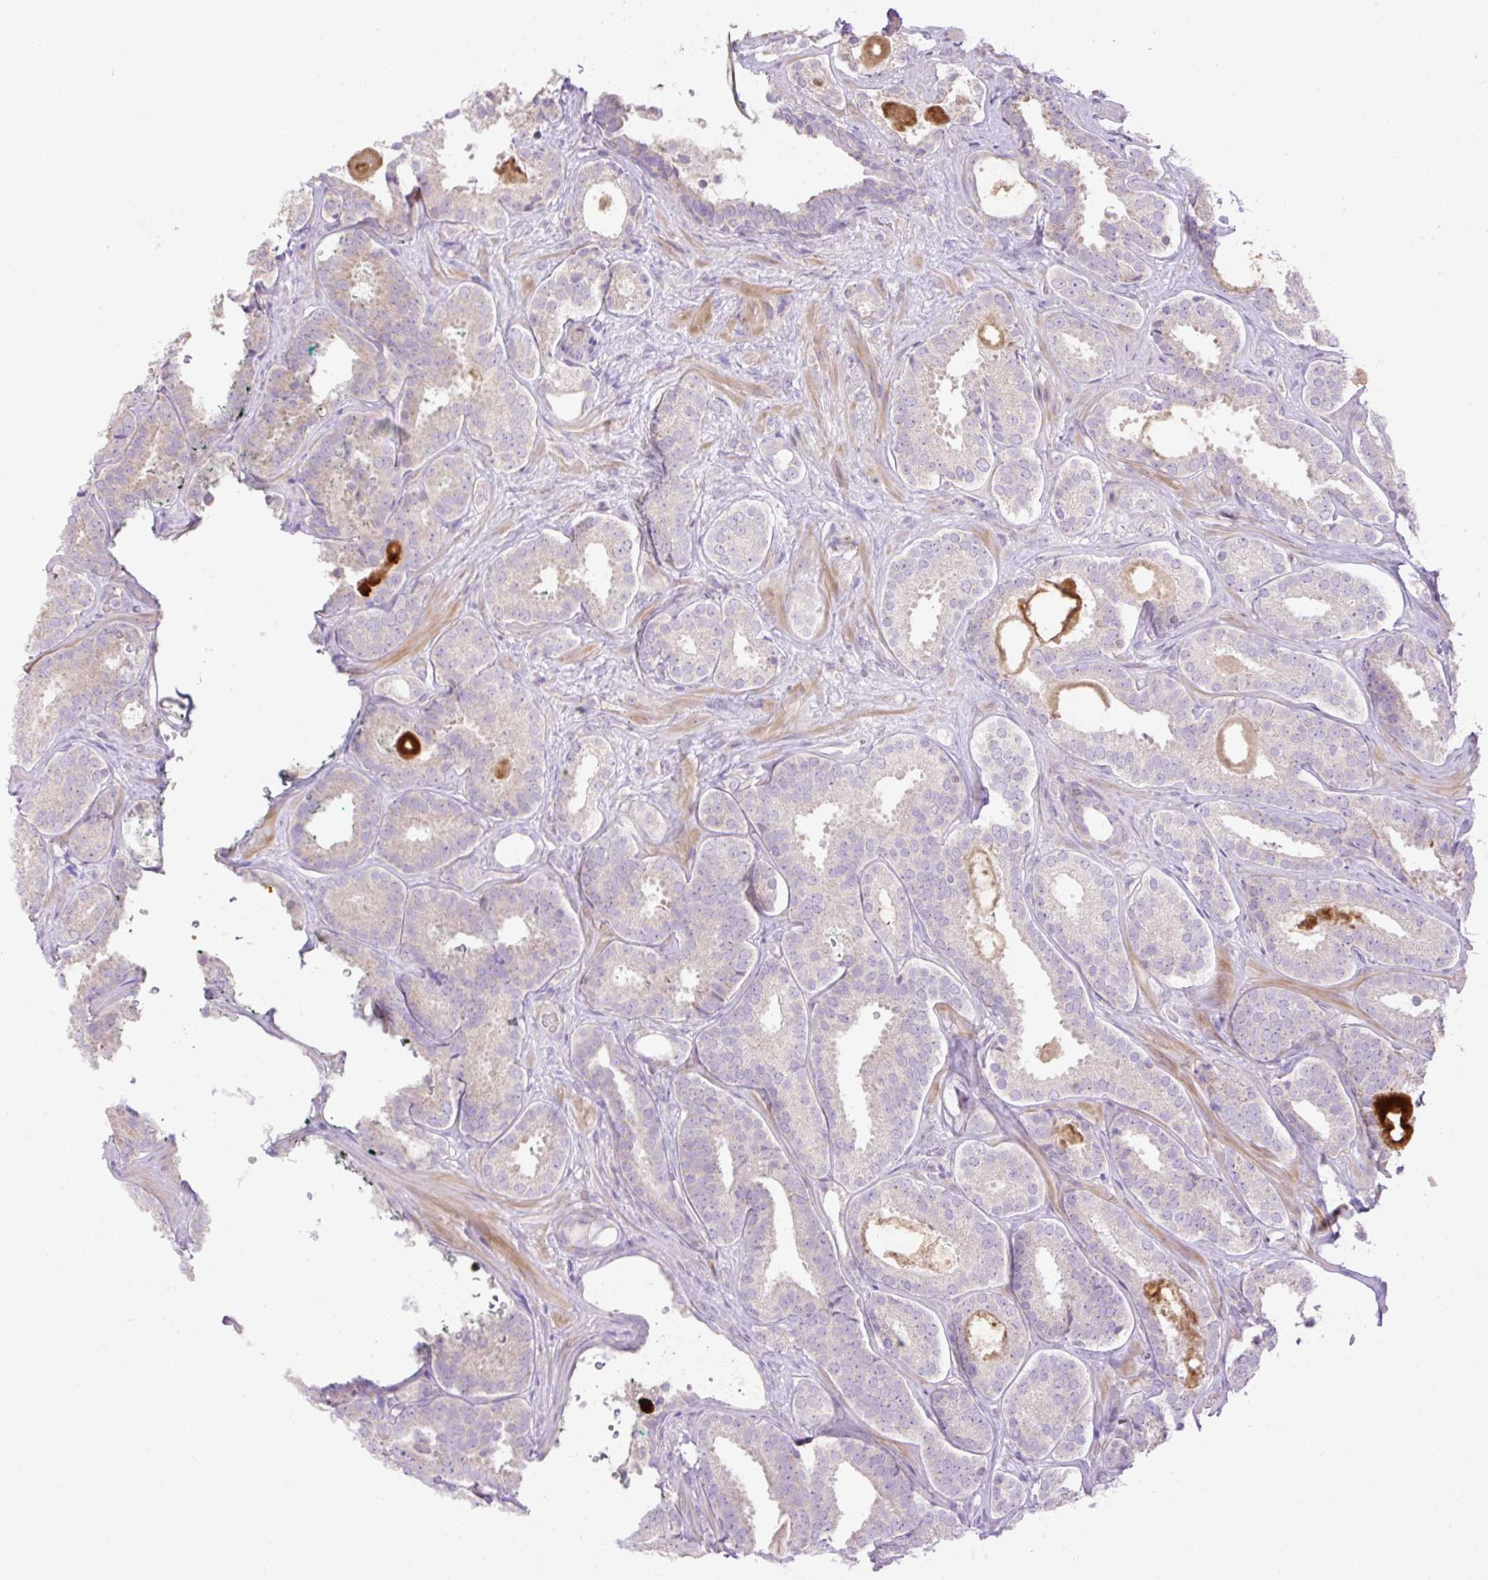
{"staining": {"intensity": "negative", "quantity": "none", "location": "none"}, "tissue": "prostate cancer", "cell_type": "Tumor cells", "image_type": "cancer", "snomed": [{"axis": "morphology", "description": "Adenocarcinoma, High grade"}, {"axis": "topography", "description": "Prostate"}], "caption": "The histopathology image displays no significant positivity in tumor cells of prostate high-grade adenocarcinoma.", "gene": "VPS25", "patient": {"sex": "male", "age": 65}}